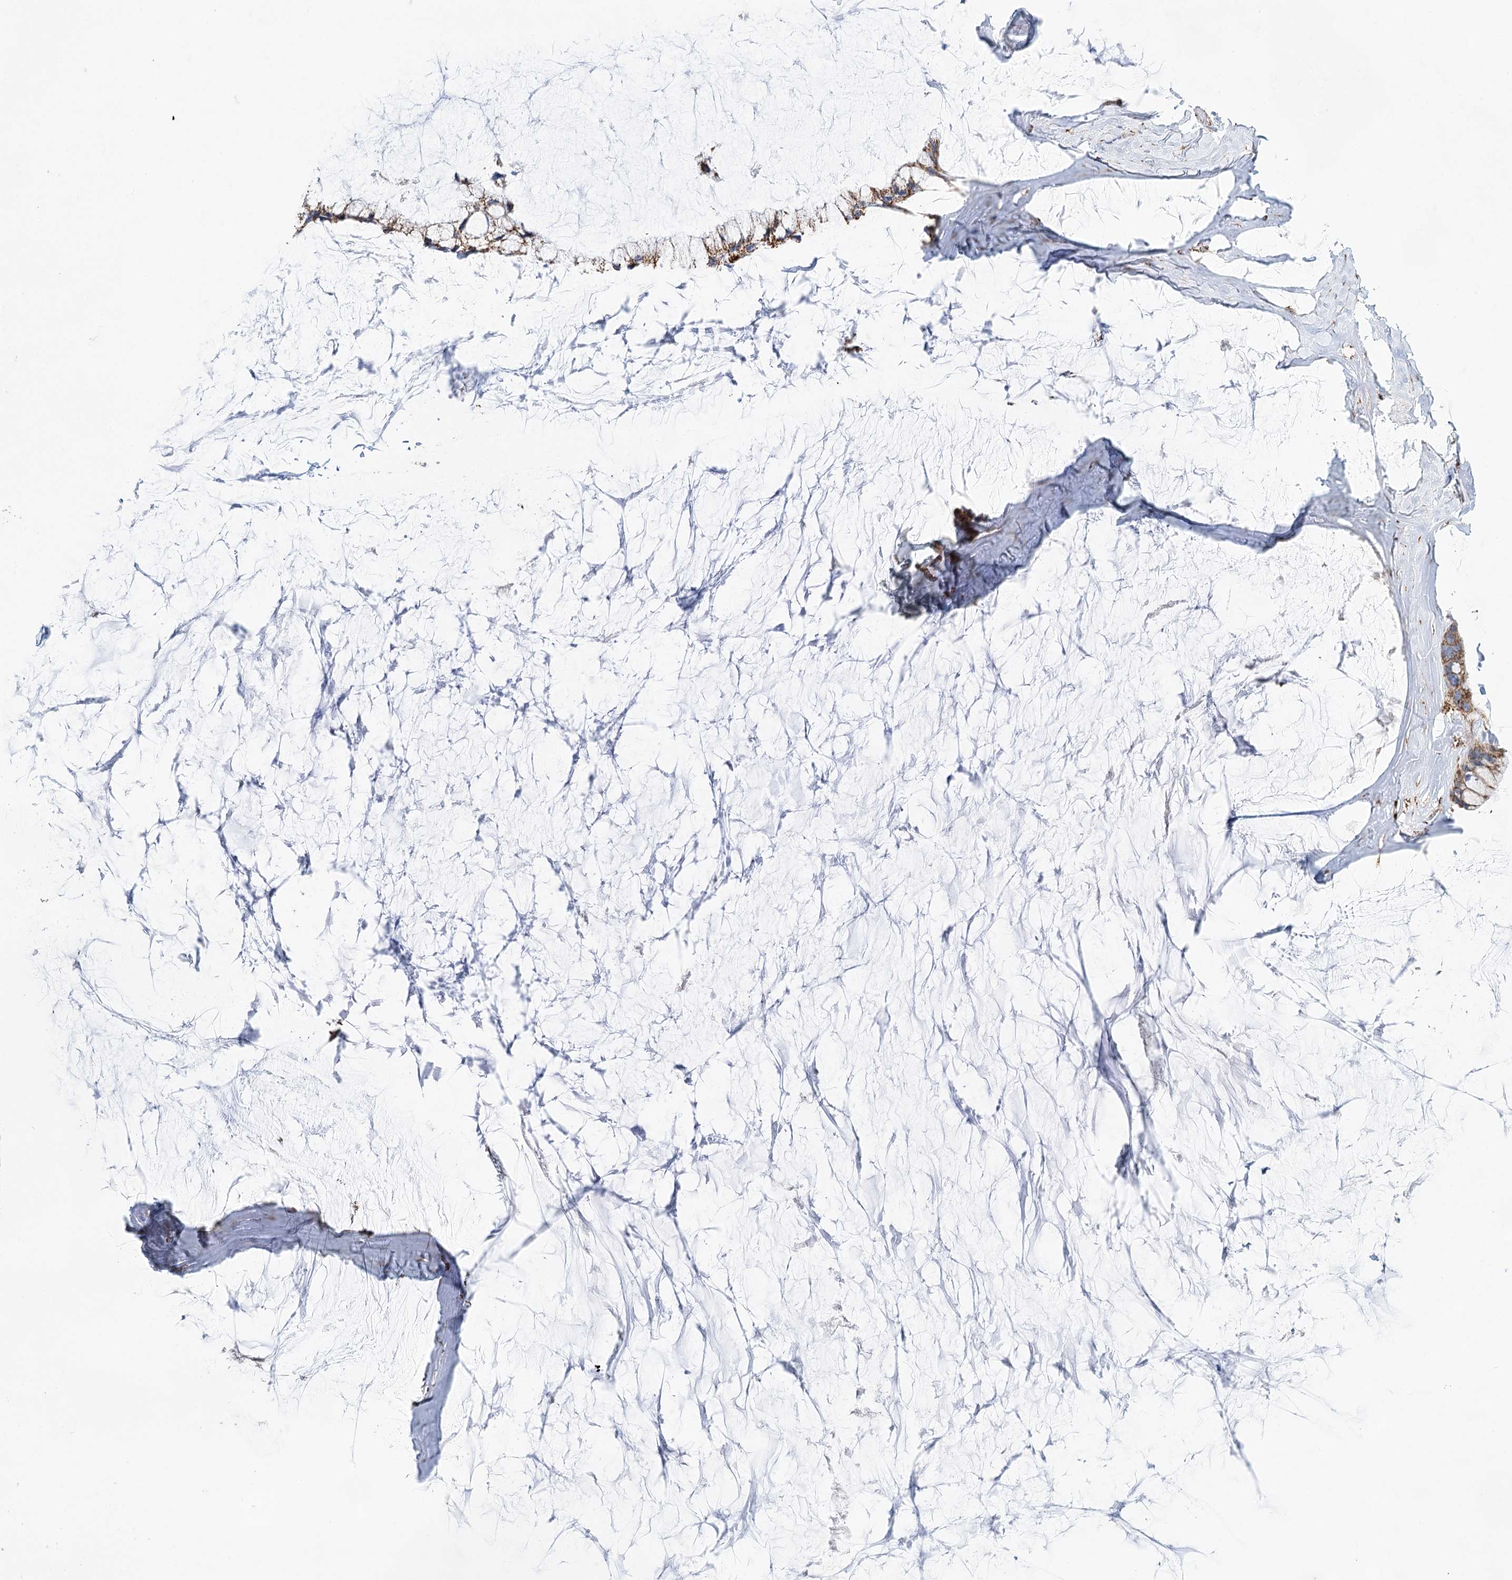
{"staining": {"intensity": "moderate", "quantity": ">75%", "location": "cytoplasmic/membranous"}, "tissue": "ovarian cancer", "cell_type": "Tumor cells", "image_type": "cancer", "snomed": [{"axis": "morphology", "description": "Cystadenocarcinoma, mucinous, NOS"}, {"axis": "topography", "description": "Ovary"}], "caption": "Ovarian mucinous cystadenocarcinoma was stained to show a protein in brown. There is medium levels of moderate cytoplasmic/membranous positivity in about >75% of tumor cells.", "gene": "NADK2", "patient": {"sex": "female", "age": 39}}